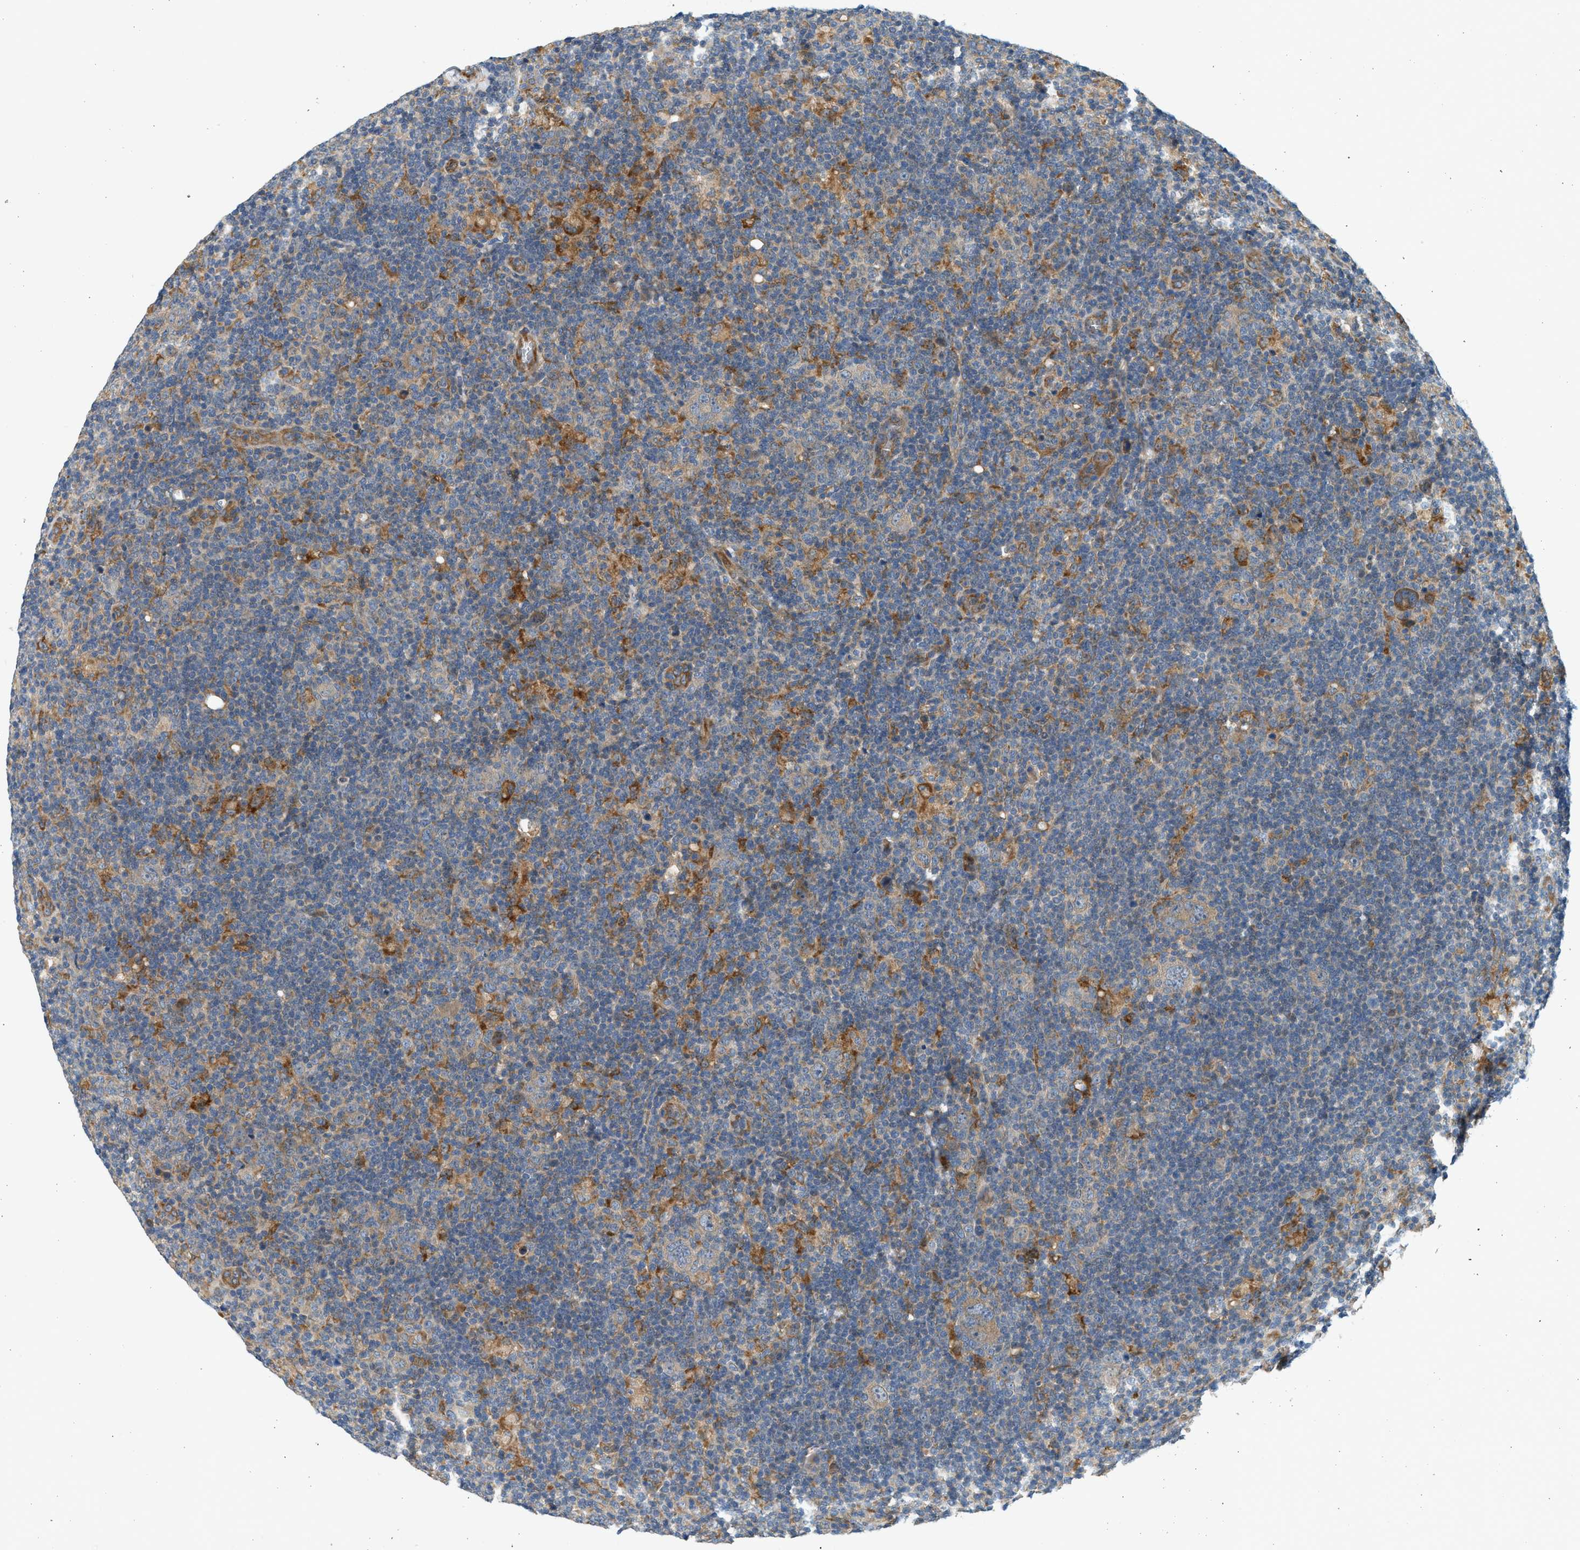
{"staining": {"intensity": "moderate", "quantity": "25%-75%", "location": "cytoplasmic/membranous"}, "tissue": "lymphoma", "cell_type": "Tumor cells", "image_type": "cancer", "snomed": [{"axis": "morphology", "description": "Hodgkin's disease, NOS"}, {"axis": "topography", "description": "Lymph node"}], "caption": "Hodgkin's disease stained for a protein (brown) demonstrates moderate cytoplasmic/membranous positive positivity in about 25%-75% of tumor cells.", "gene": "KDELR2", "patient": {"sex": "female", "age": 57}}